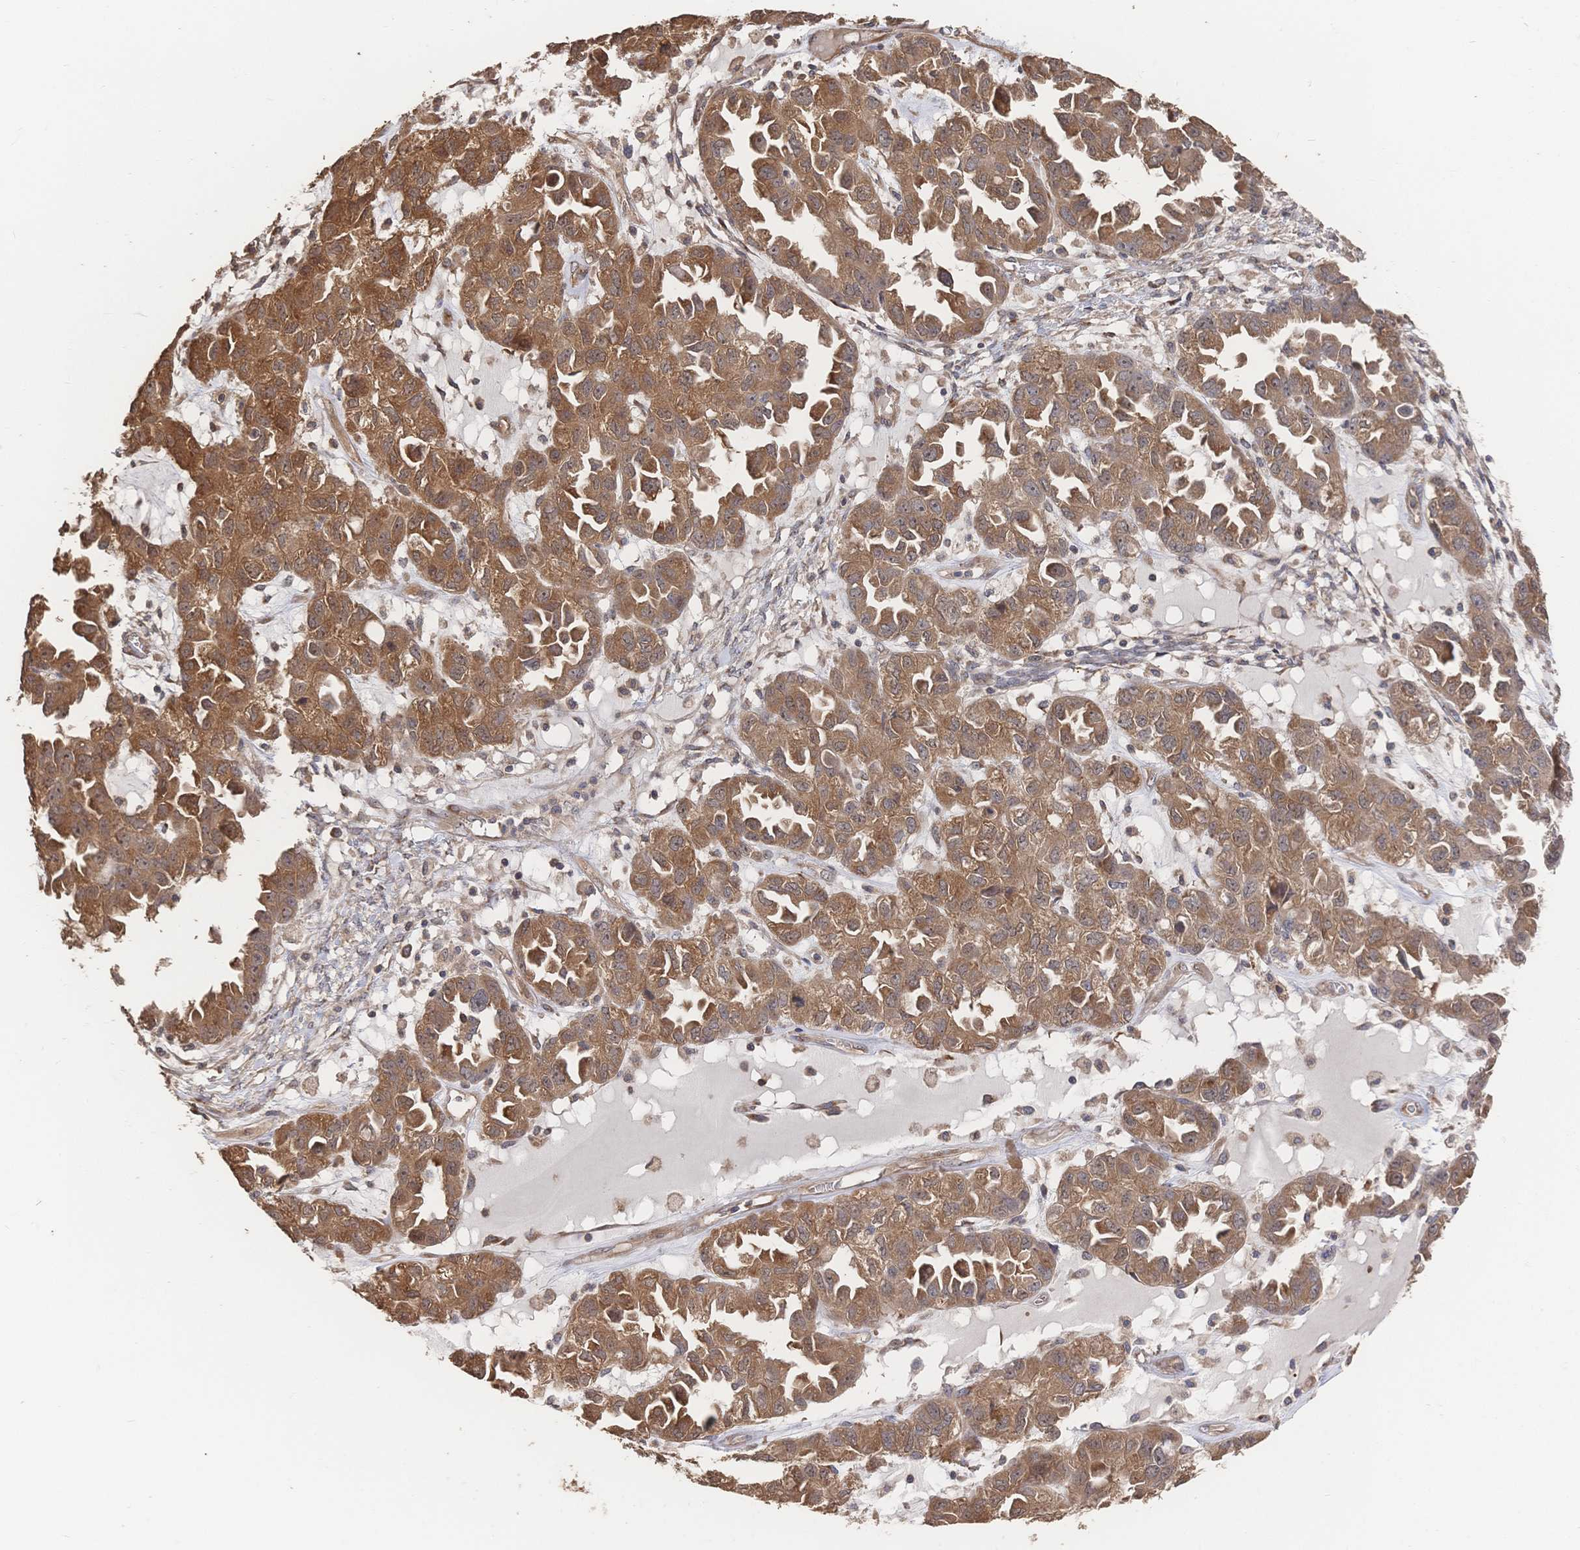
{"staining": {"intensity": "moderate", "quantity": ">75%", "location": "cytoplasmic/membranous,nuclear"}, "tissue": "ovarian cancer", "cell_type": "Tumor cells", "image_type": "cancer", "snomed": [{"axis": "morphology", "description": "Cystadenocarcinoma, serous, NOS"}, {"axis": "topography", "description": "Ovary"}], "caption": "High-power microscopy captured an IHC image of ovarian cancer (serous cystadenocarcinoma), revealing moderate cytoplasmic/membranous and nuclear staining in about >75% of tumor cells.", "gene": "DNAJA4", "patient": {"sex": "female", "age": 84}}